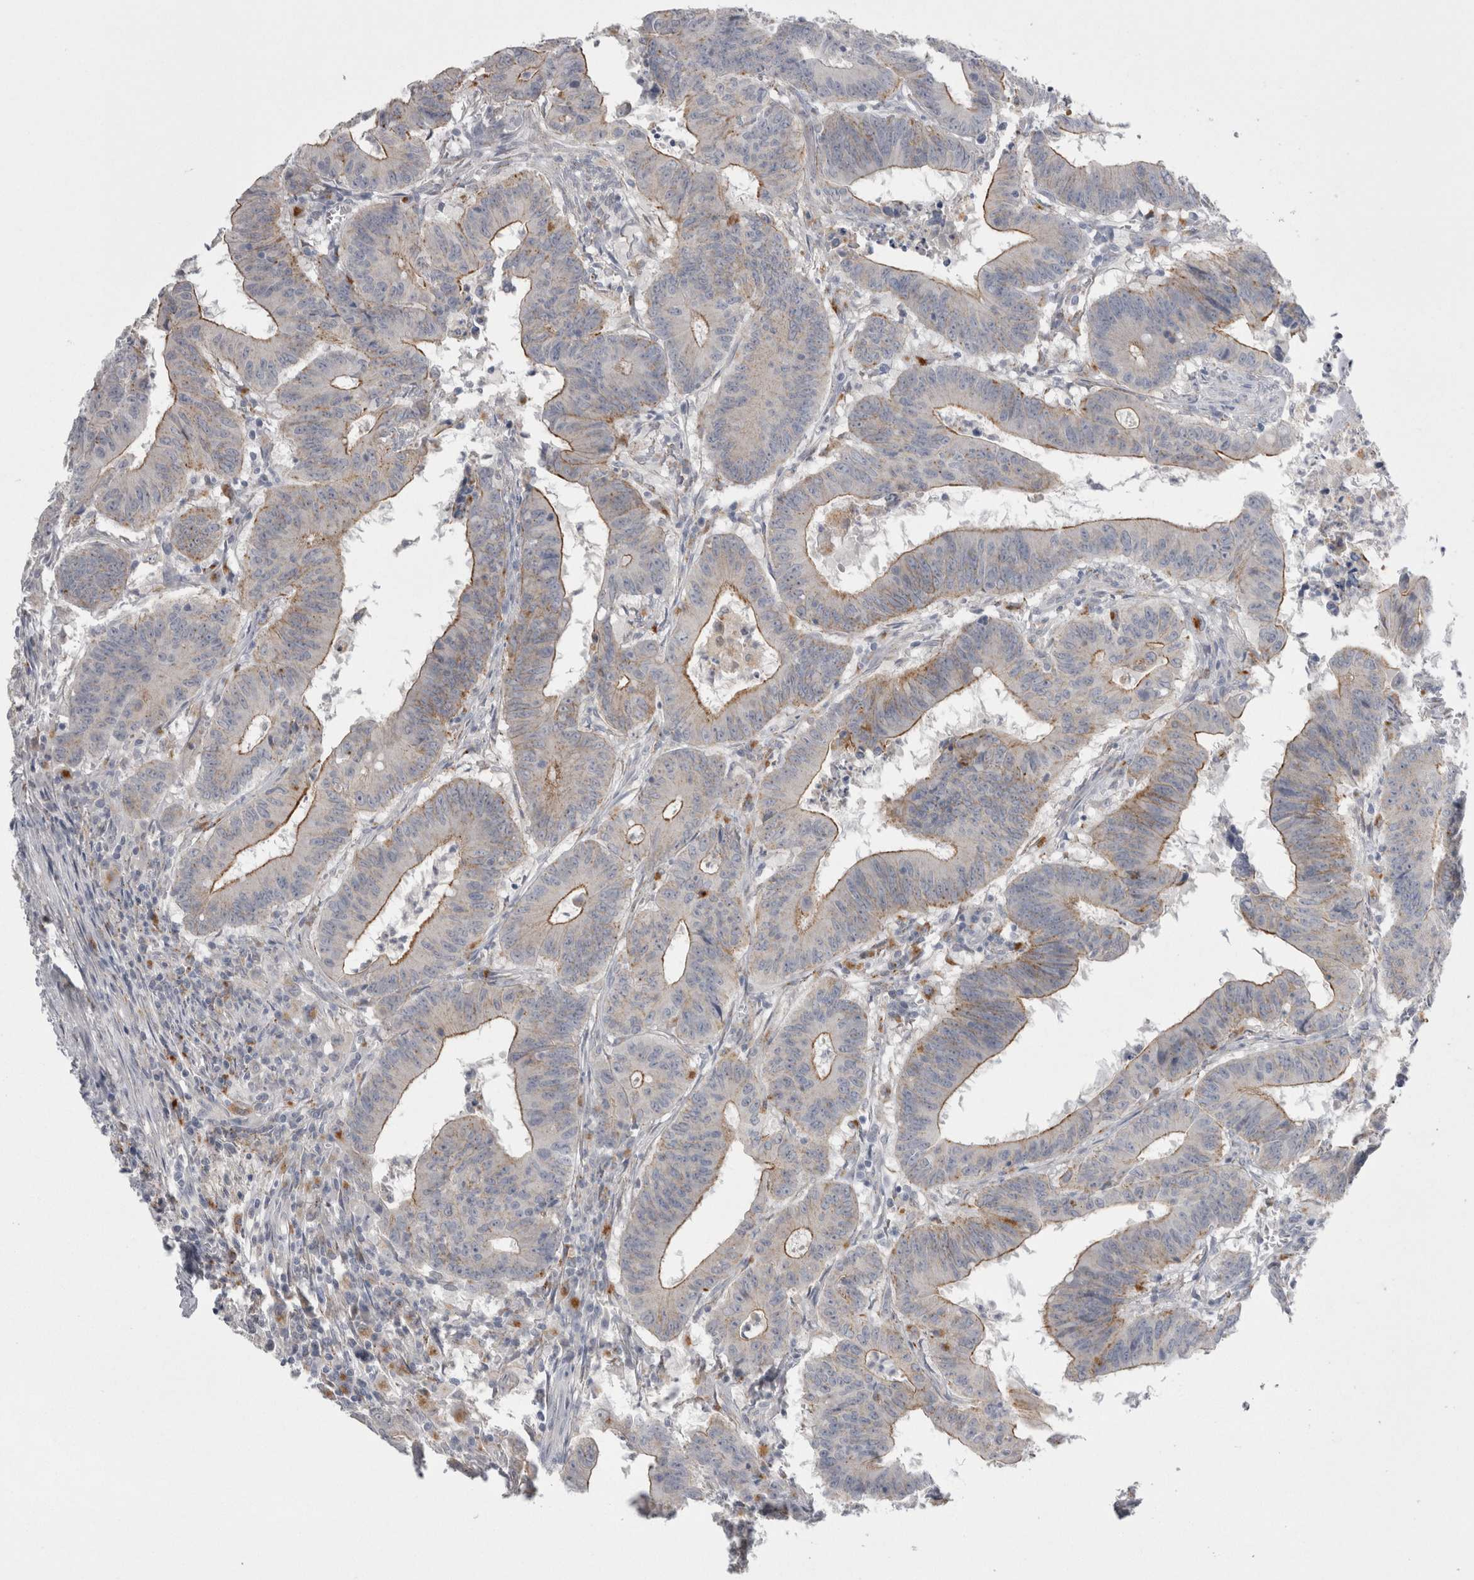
{"staining": {"intensity": "weak", "quantity": "25%-75%", "location": "cytoplasmic/membranous"}, "tissue": "colorectal cancer", "cell_type": "Tumor cells", "image_type": "cancer", "snomed": [{"axis": "morphology", "description": "Adenocarcinoma, NOS"}, {"axis": "topography", "description": "Colon"}], "caption": "Human colorectal adenocarcinoma stained with a protein marker demonstrates weak staining in tumor cells.", "gene": "EPDR1", "patient": {"sex": "male", "age": 45}}